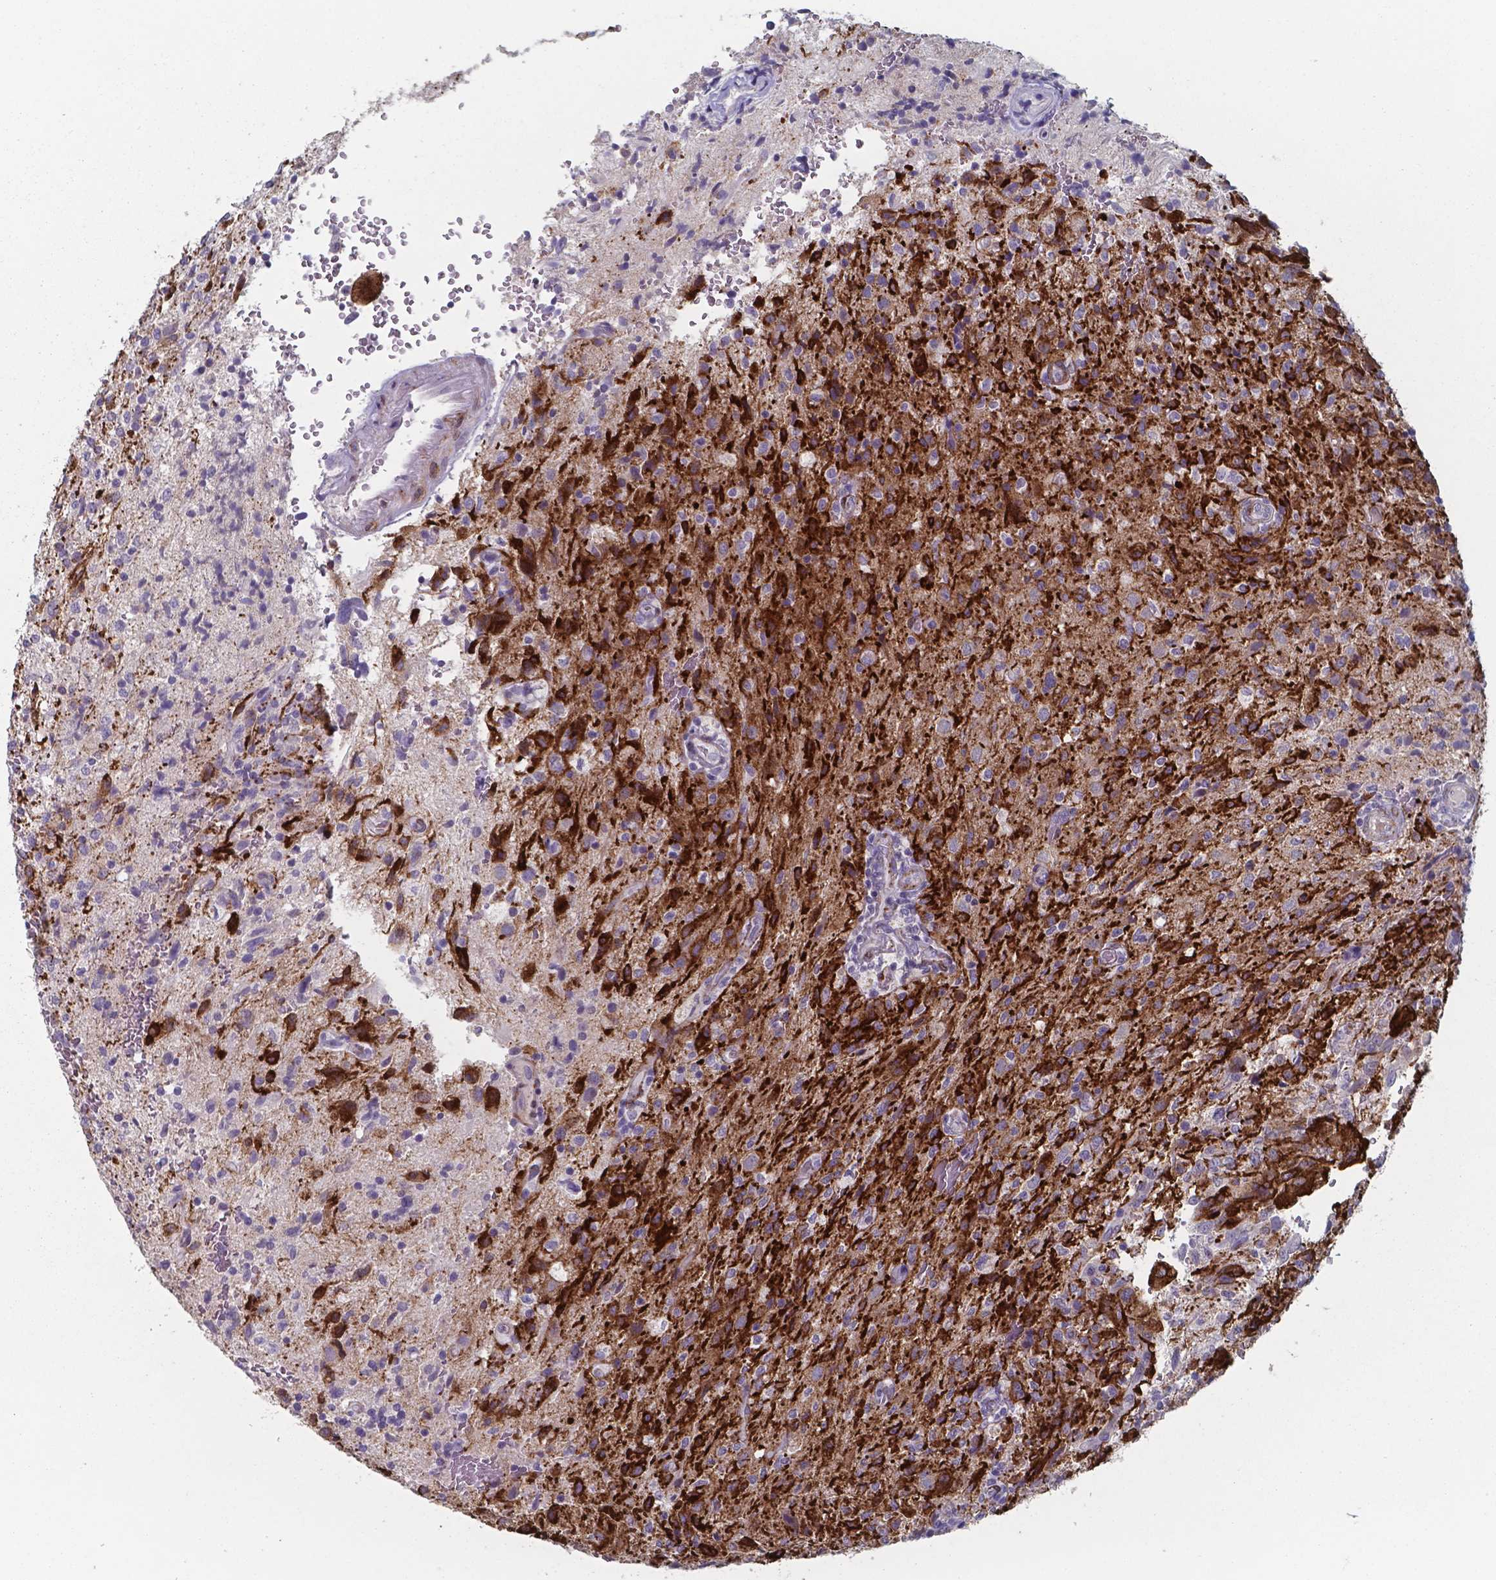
{"staining": {"intensity": "strong", "quantity": "<25%", "location": "cytoplasmic/membranous"}, "tissue": "glioma", "cell_type": "Tumor cells", "image_type": "cancer", "snomed": [{"axis": "morphology", "description": "Glioma, malignant, High grade"}, {"axis": "topography", "description": "Brain"}], "caption": "Glioma stained with a brown dye displays strong cytoplasmic/membranous positive expression in about <25% of tumor cells.", "gene": "PLA2R1", "patient": {"sex": "male", "age": 68}}